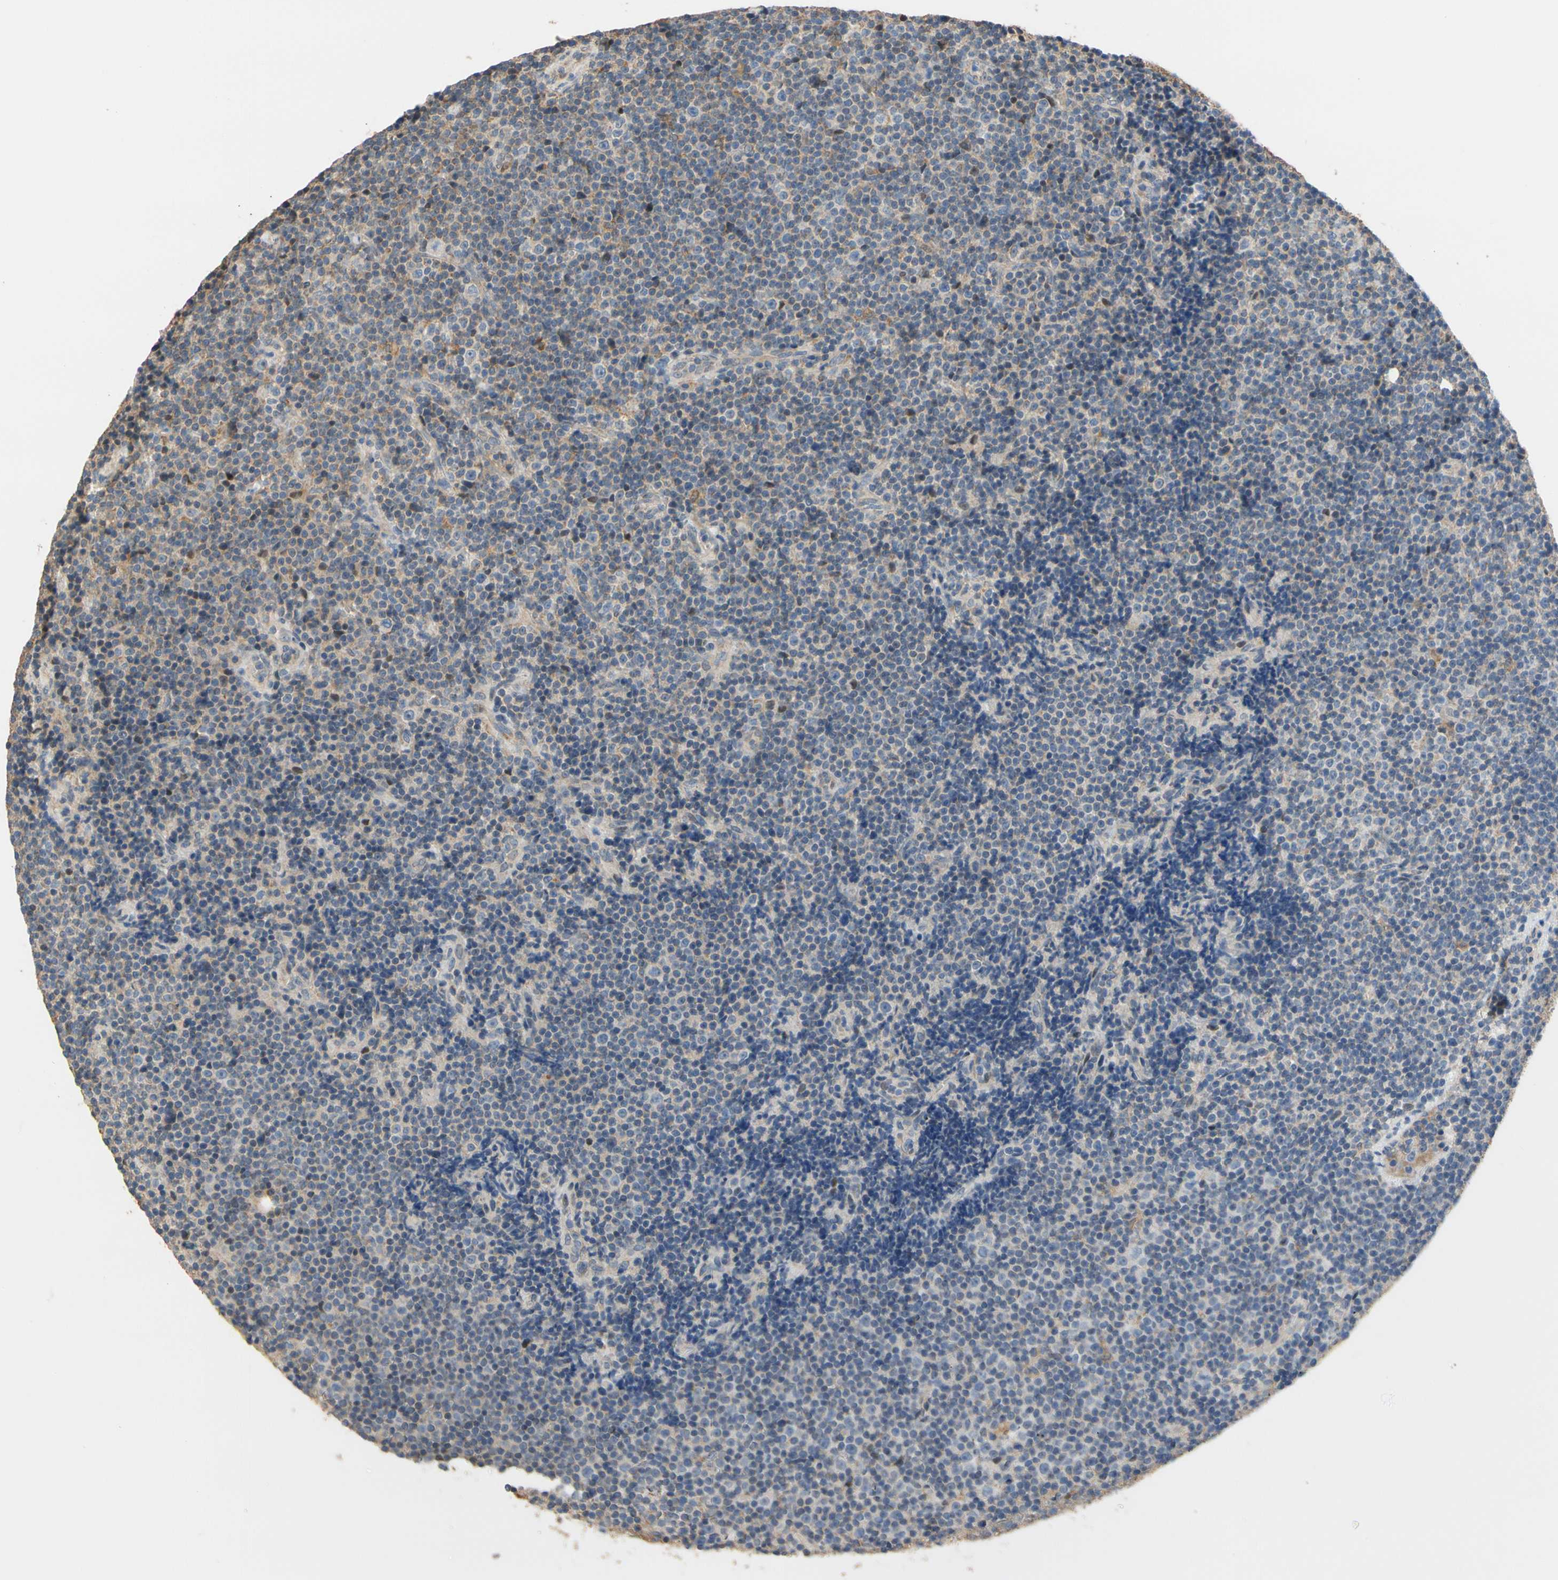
{"staining": {"intensity": "moderate", "quantity": "25%-75%", "location": "cytoplasmic/membranous"}, "tissue": "lymphoma", "cell_type": "Tumor cells", "image_type": "cancer", "snomed": [{"axis": "morphology", "description": "Malignant lymphoma, non-Hodgkin's type, Low grade"}, {"axis": "topography", "description": "Lymph node"}], "caption": "Moderate cytoplasmic/membranous staining for a protein is appreciated in approximately 25%-75% of tumor cells of lymphoma using immunohistochemistry.", "gene": "ALDH1A2", "patient": {"sex": "female", "age": 67}}